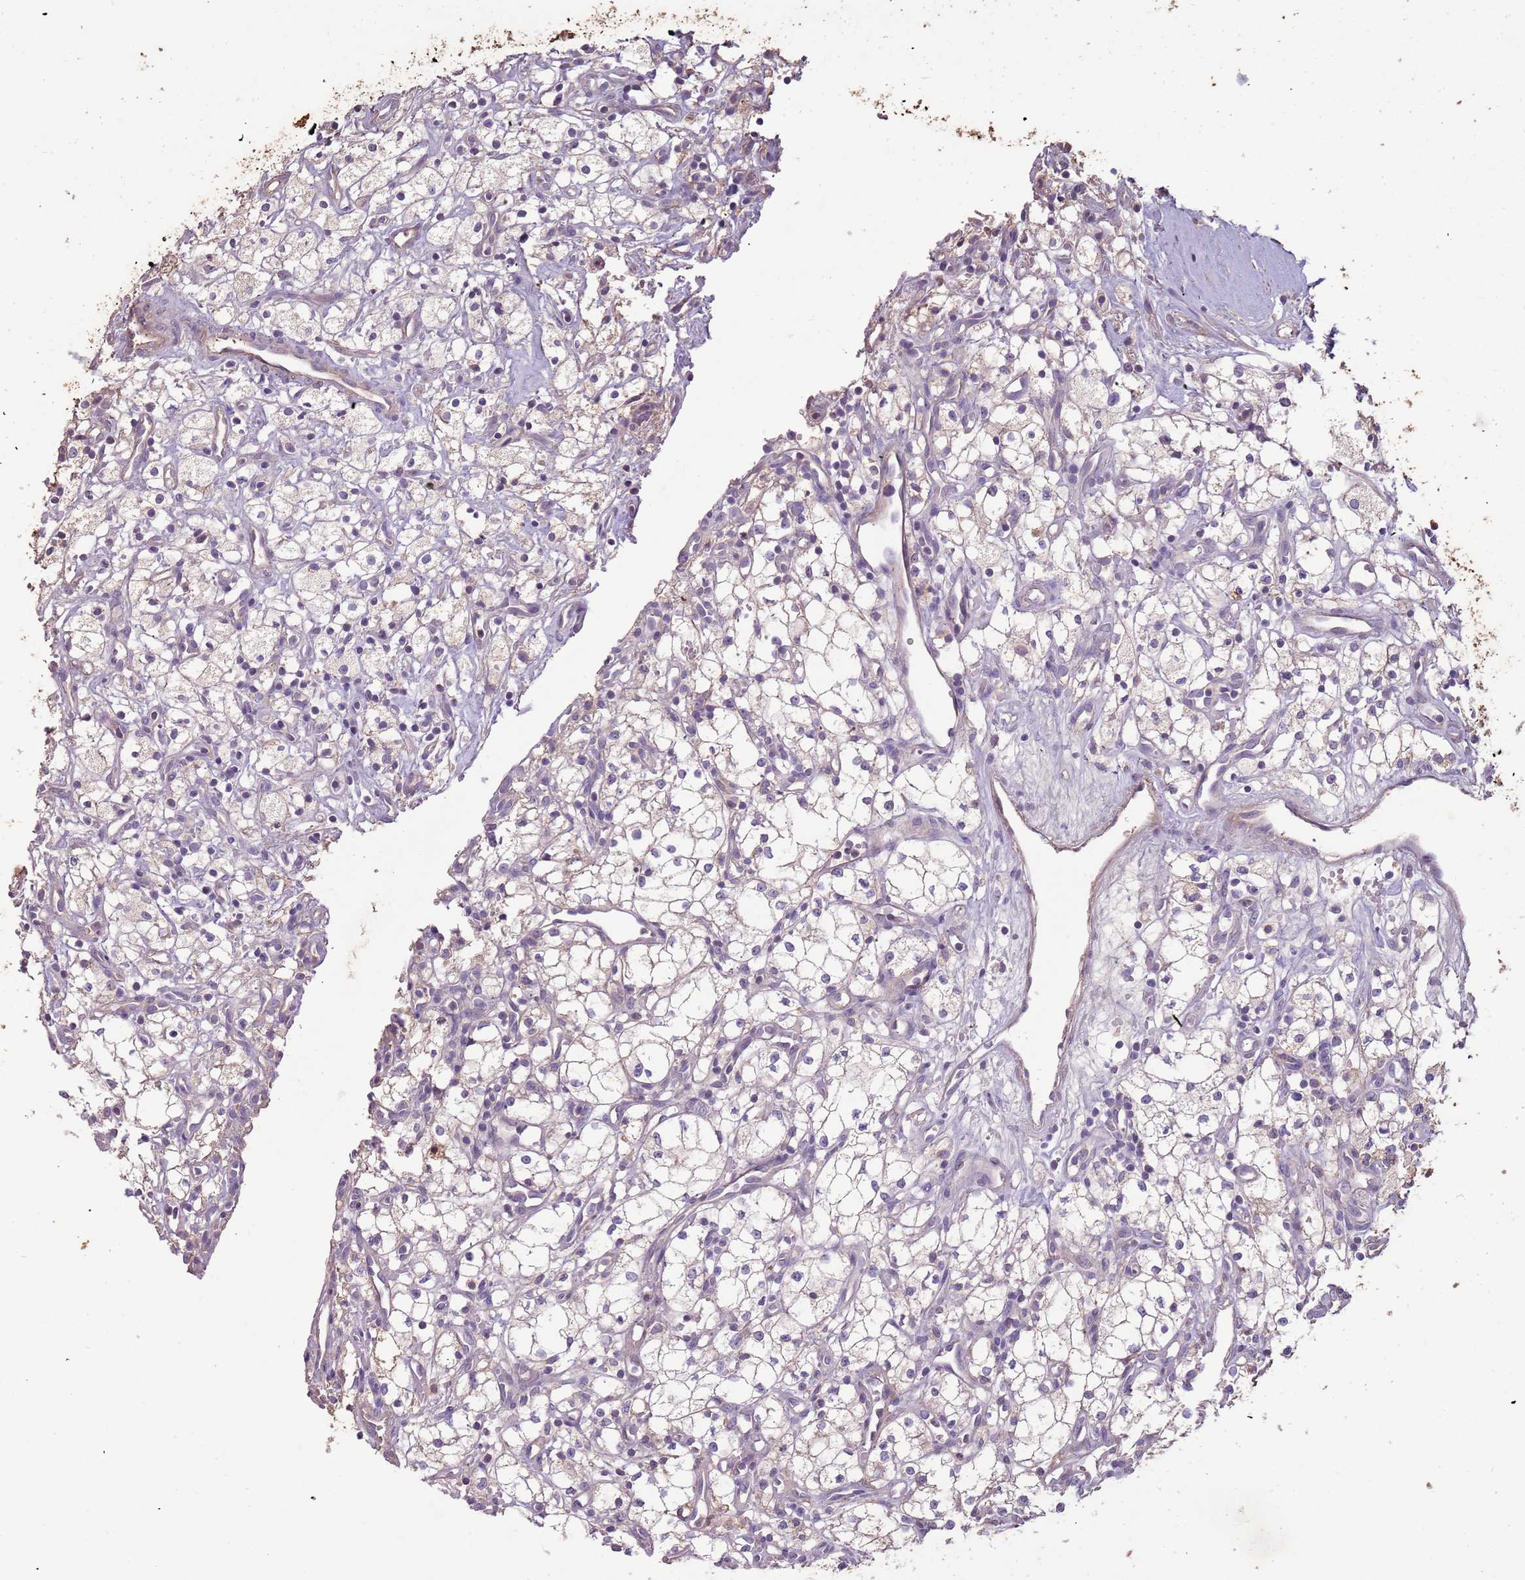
{"staining": {"intensity": "negative", "quantity": "none", "location": "none"}, "tissue": "renal cancer", "cell_type": "Tumor cells", "image_type": "cancer", "snomed": [{"axis": "morphology", "description": "Adenocarcinoma, NOS"}, {"axis": "topography", "description": "Kidney"}], "caption": "There is no significant positivity in tumor cells of renal cancer.", "gene": "FECH", "patient": {"sex": "male", "age": 59}}